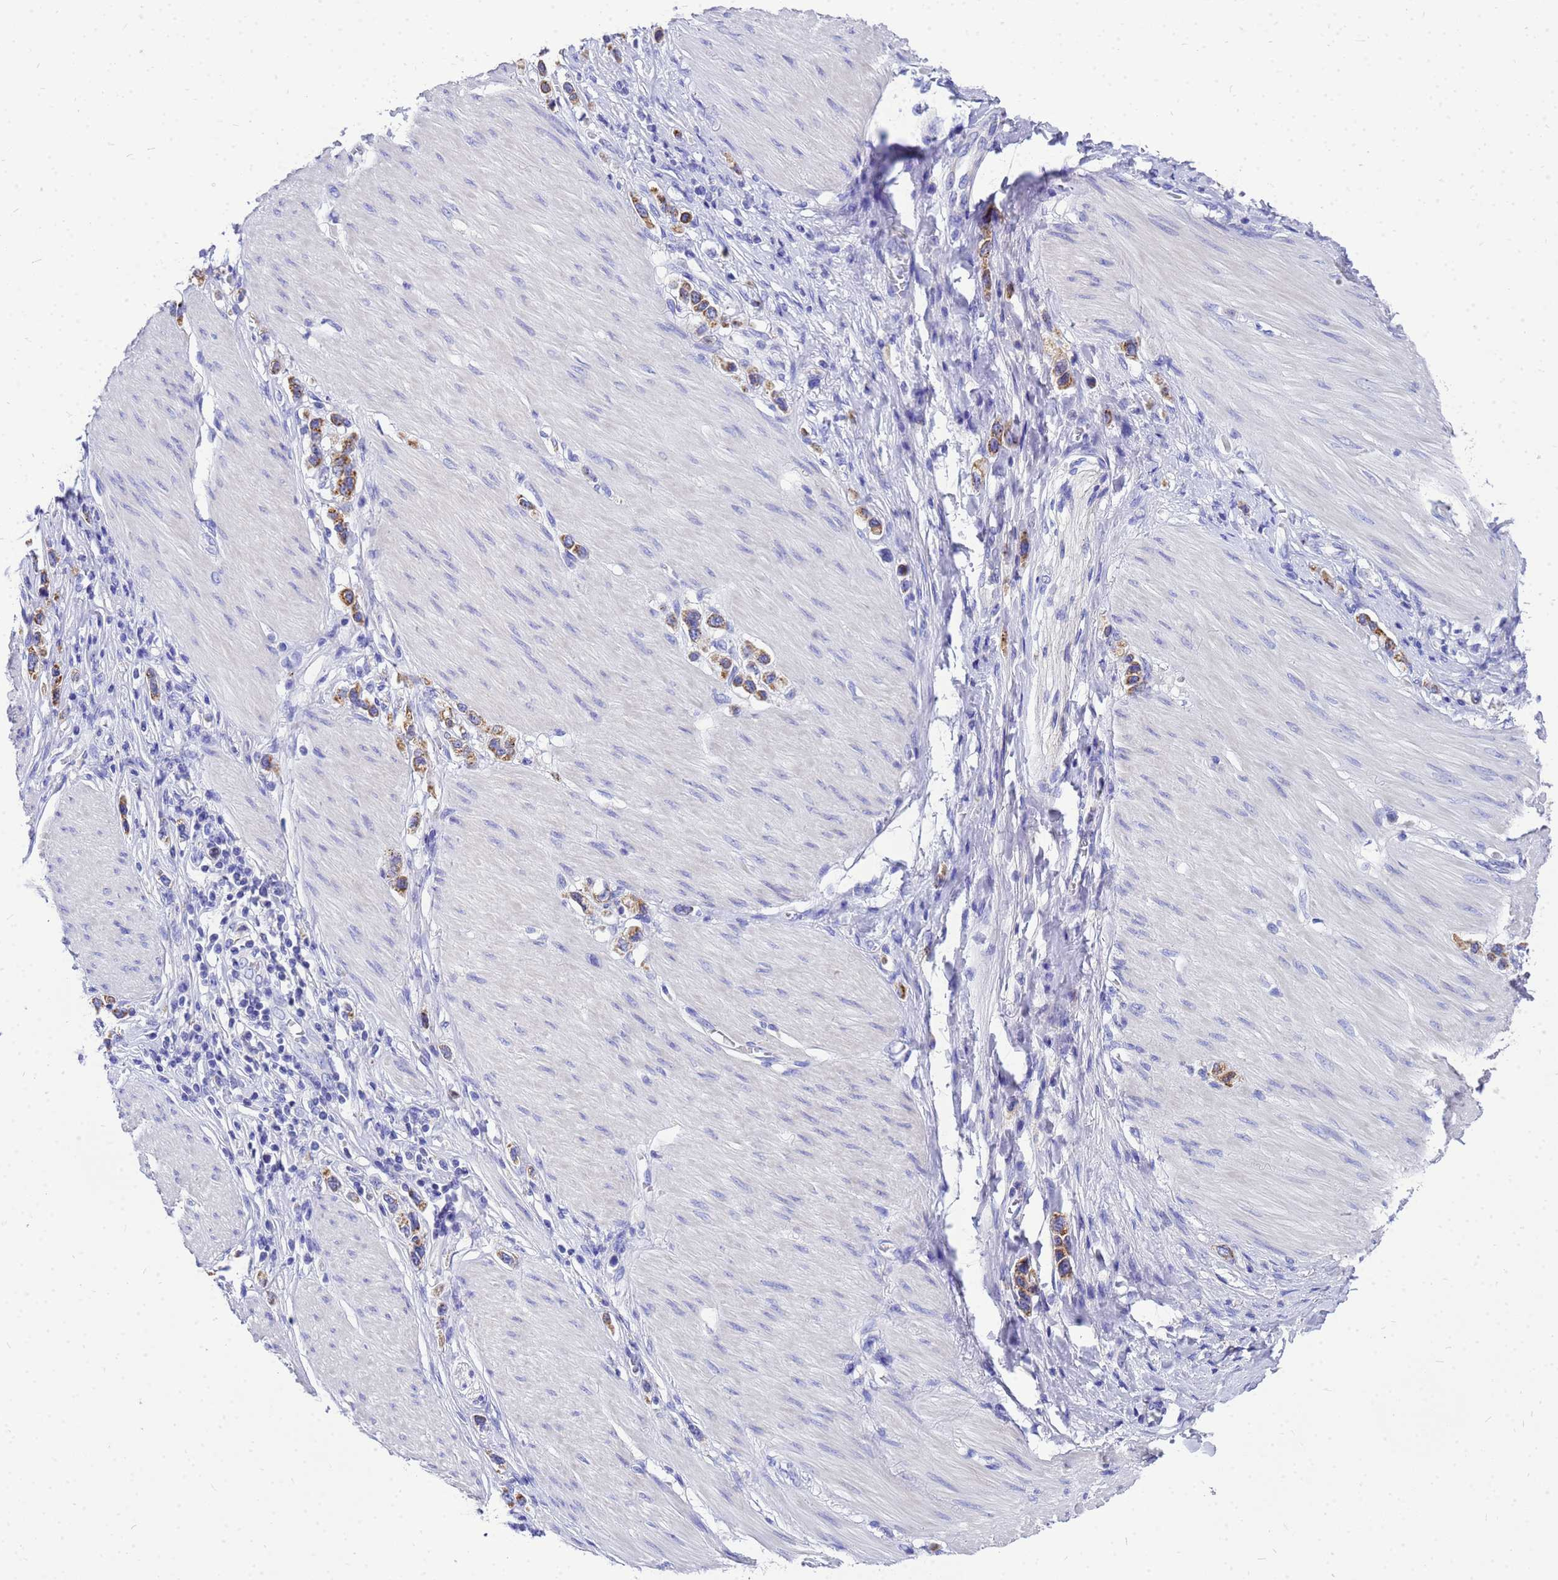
{"staining": {"intensity": "strong", "quantity": ">75%", "location": "cytoplasmic/membranous"}, "tissue": "stomach cancer", "cell_type": "Tumor cells", "image_type": "cancer", "snomed": [{"axis": "morphology", "description": "Adenocarcinoma, NOS"}, {"axis": "topography", "description": "Stomach"}], "caption": "IHC micrograph of human stomach adenocarcinoma stained for a protein (brown), which displays high levels of strong cytoplasmic/membranous positivity in about >75% of tumor cells.", "gene": "OR52E2", "patient": {"sex": "female", "age": 65}}